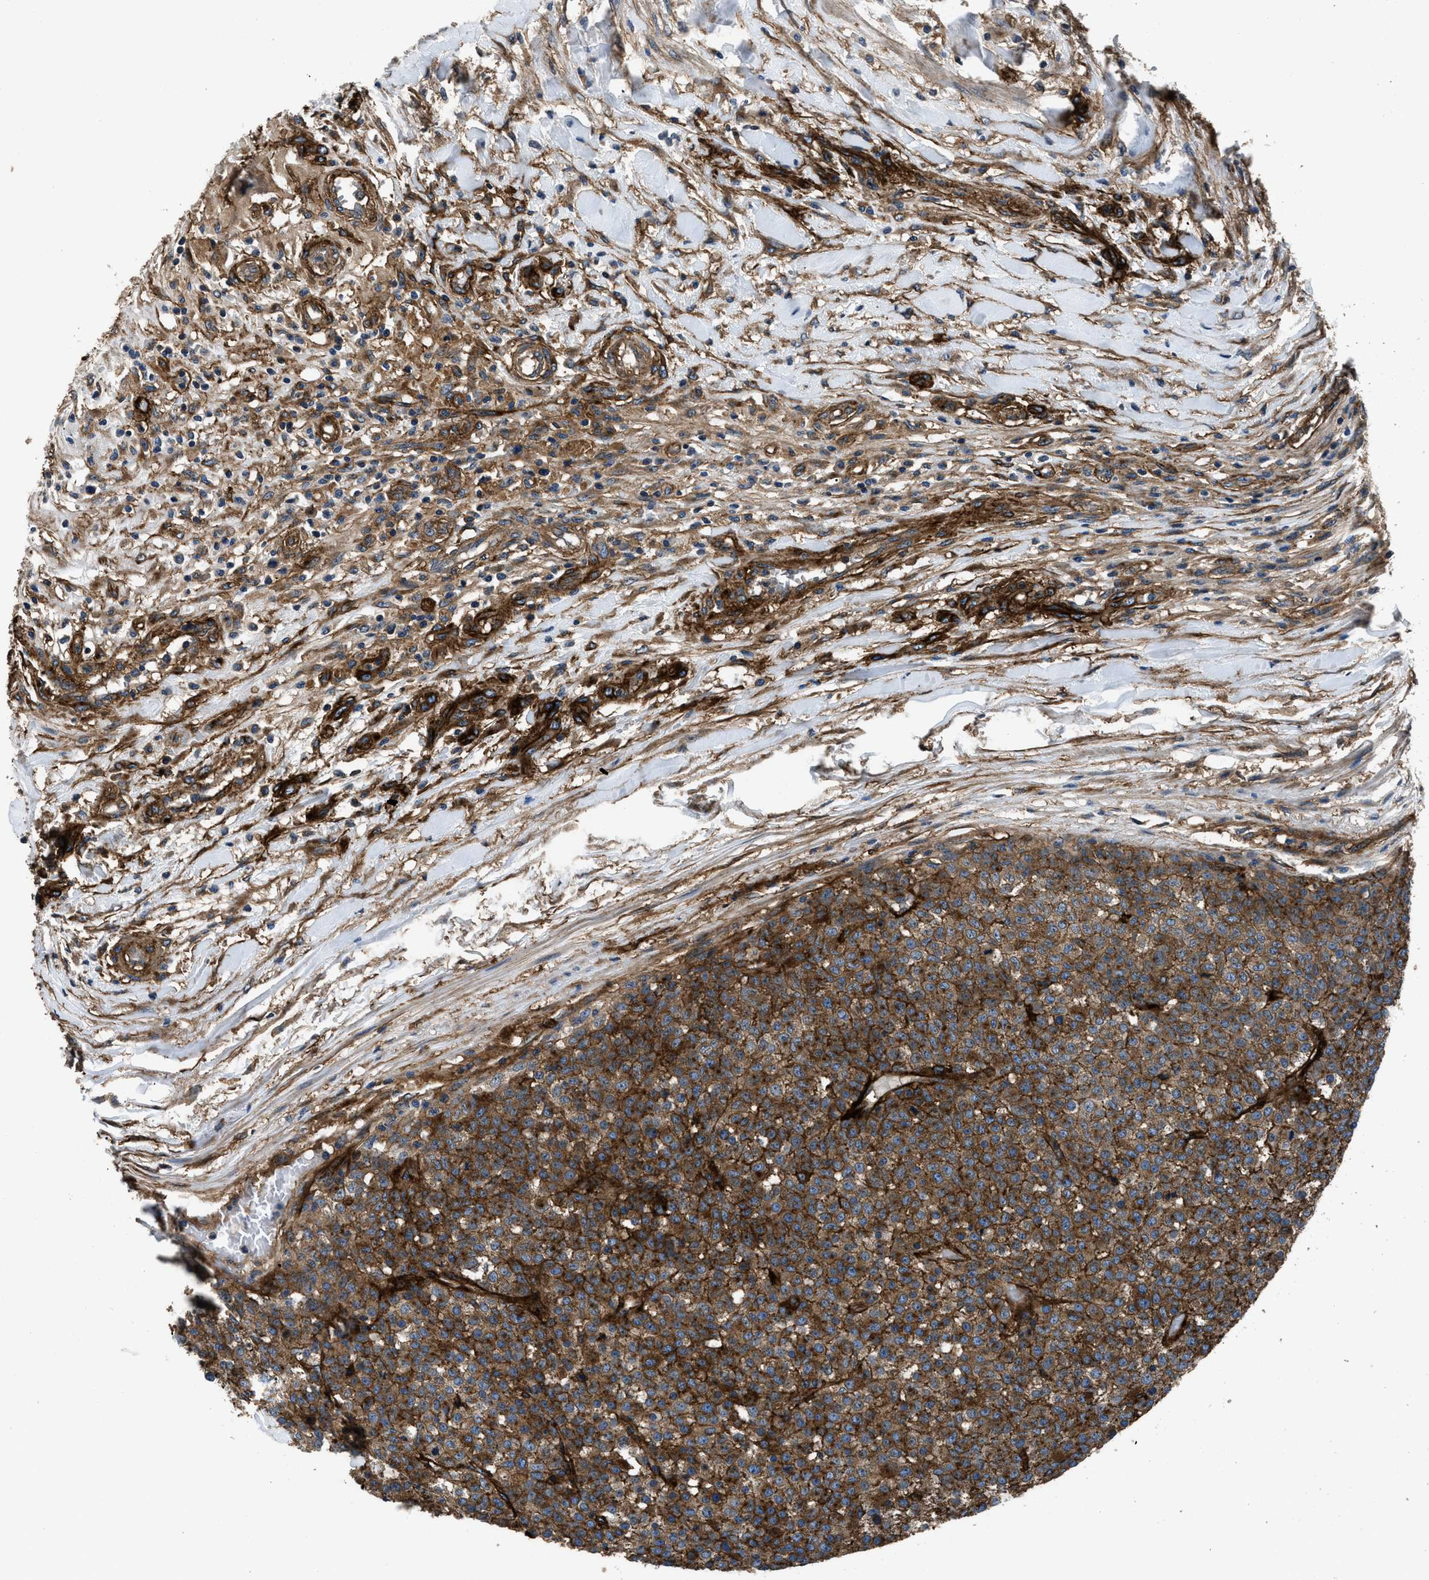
{"staining": {"intensity": "strong", "quantity": ">75%", "location": "cytoplasmic/membranous"}, "tissue": "testis cancer", "cell_type": "Tumor cells", "image_type": "cancer", "snomed": [{"axis": "morphology", "description": "Seminoma, NOS"}, {"axis": "topography", "description": "Testis"}], "caption": "This image displays immunohistochemistry staining of human testis seminoma, with high strong cytoplasmic/membranous expression in approximately >75% of tumor cells.", "gene": "CD276", "patient": {"sex": "male", "age": 59}}